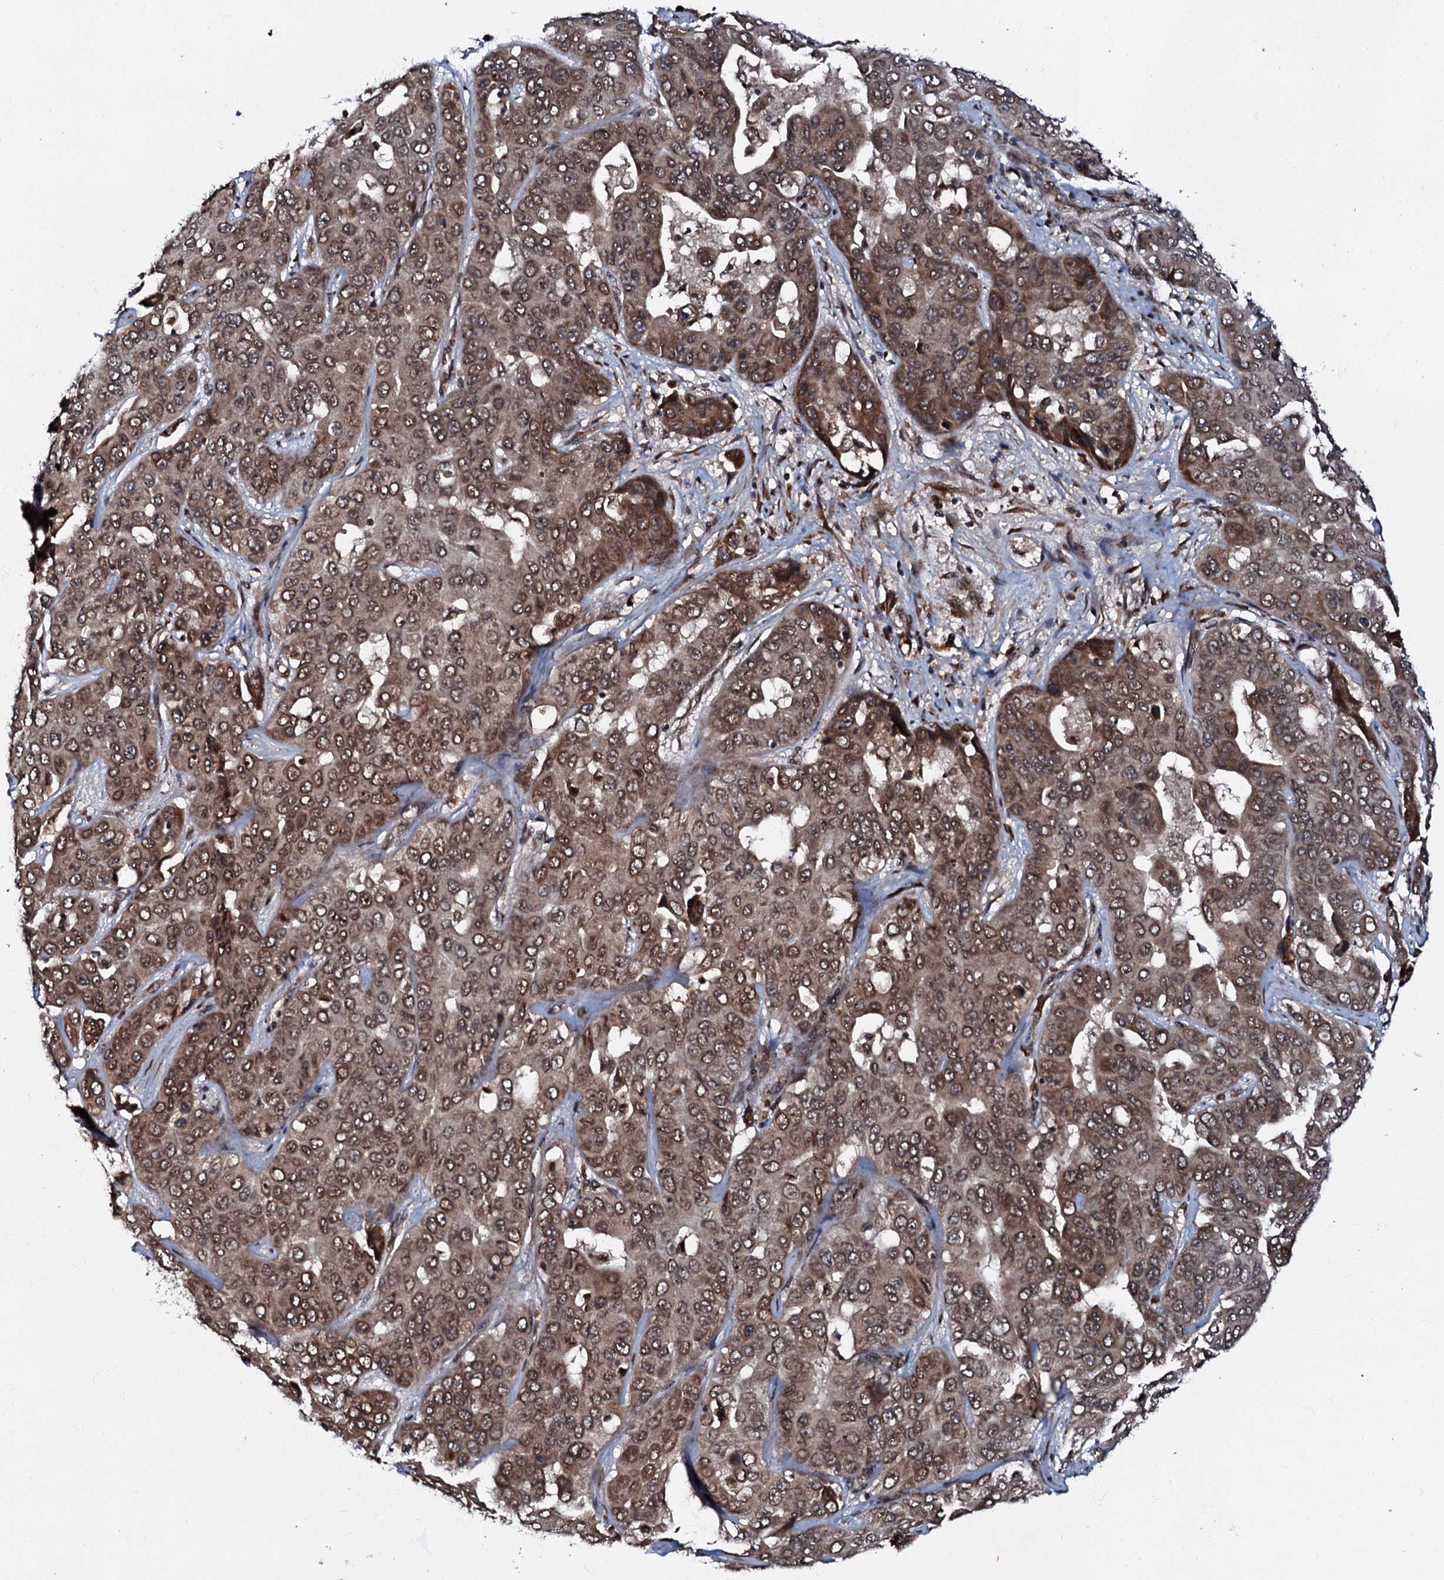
{"staining": {"intensity": "moderate", "quantity": ">75%", "location": "cytoplasmic/membranous,nuclear"}, "tissue": "liver cancer", "cell_type": "Tumor cells", "image_type": "cancer", "snomed": [{"axis": "morphology", "description": "Cholangiocarcinoma"}, {"axis": "topography", "description": "Liver"}], "caption": "Liver cancer stained with a brown dye reveals moderate cytoplasmic/membranous and nuclear positive expression in about >75% of tumor cells.", "gene": "C18orf32", "patient": {"sex": "female", "age": 52}}